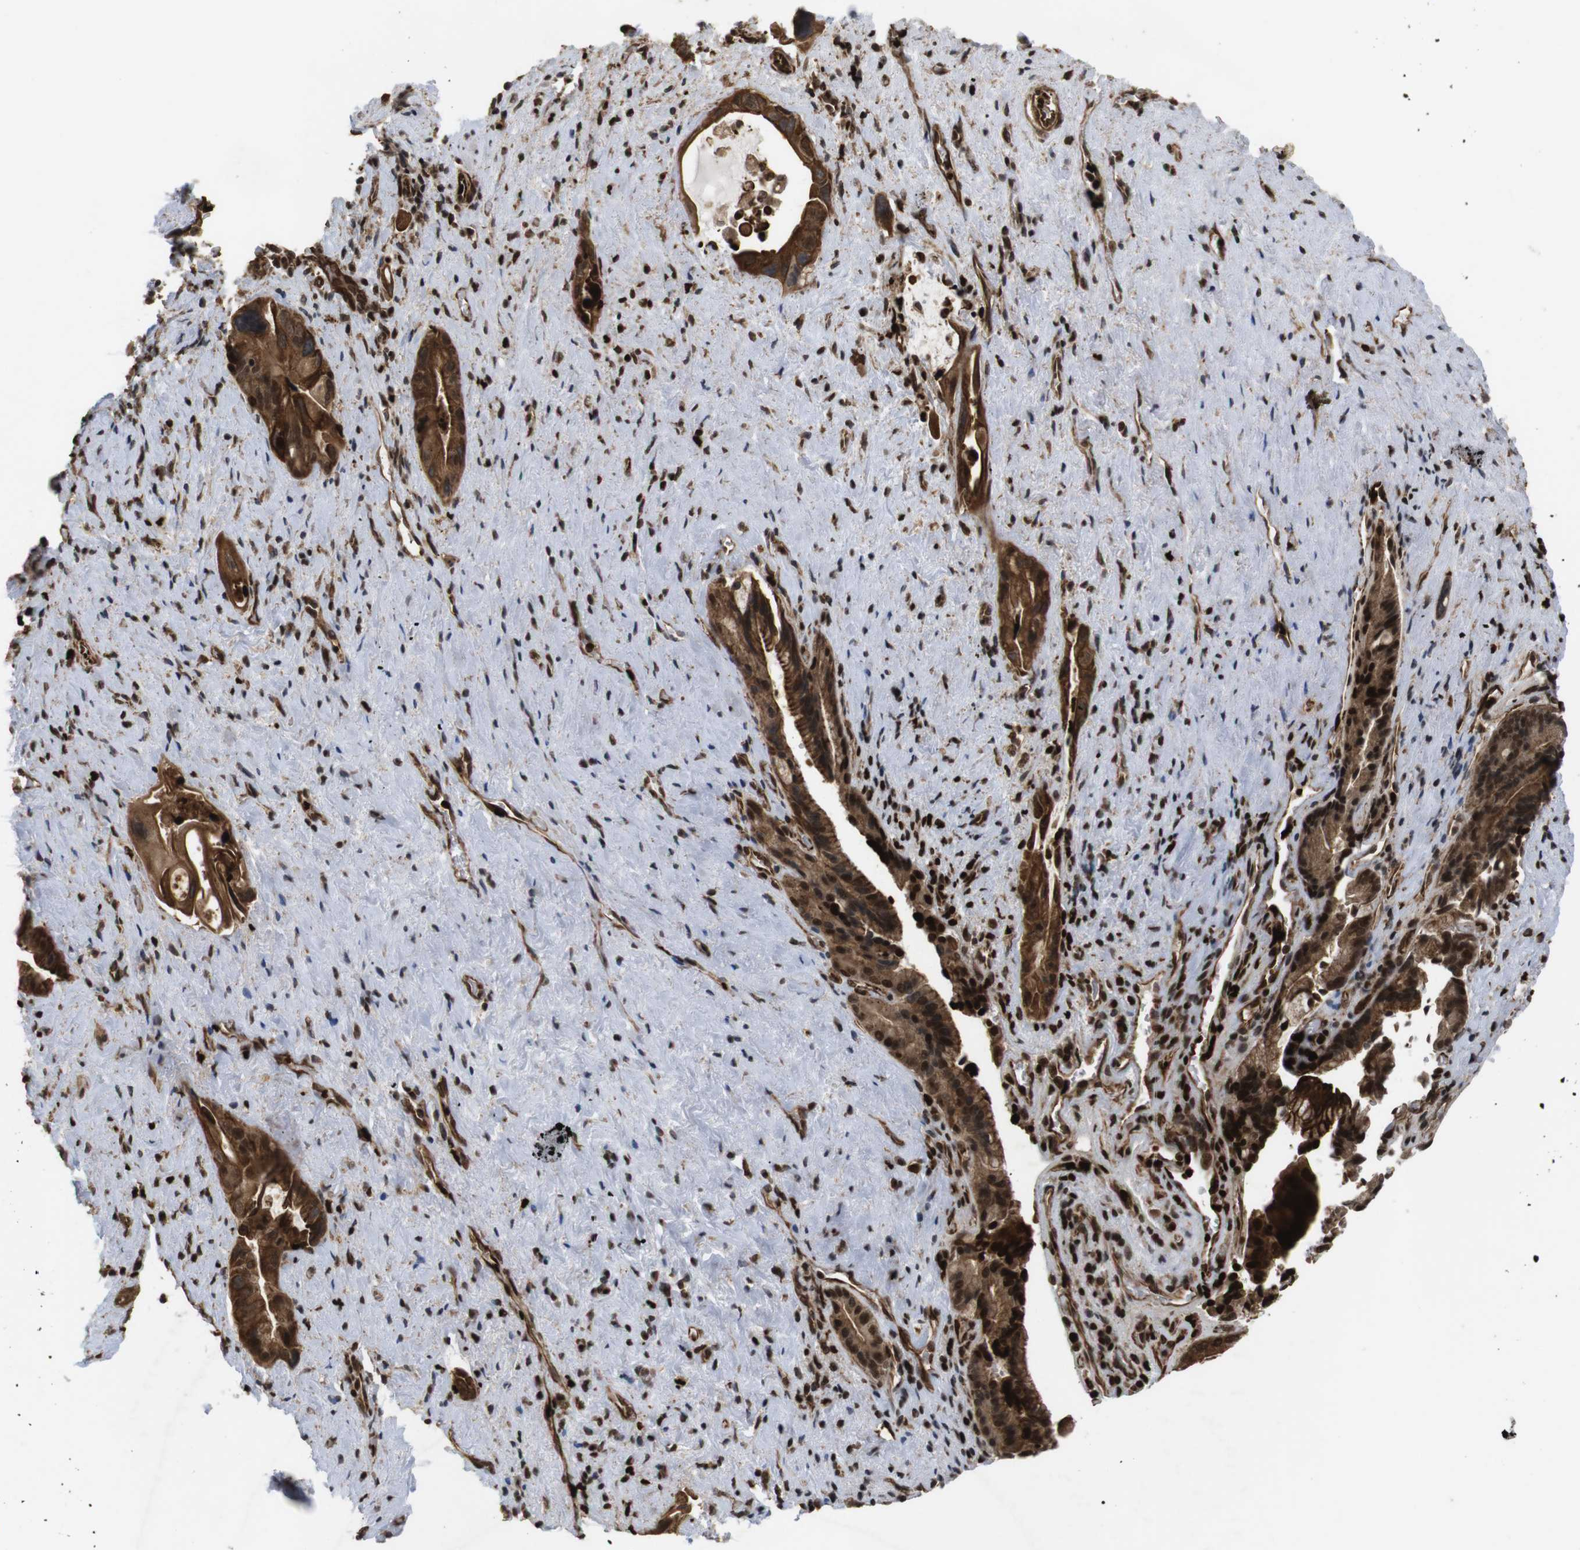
{"staining": {"intensity": "strong", "quantity": ">75%", "location": "cytoplasmic/membranous,nuclear"}, "tissue": "pancreatic cancer", "cell_type": "Tumor cells", "image_type": "cancer", "snomed": [{"axis": "morphology", "description": "Adenocarcinoma, NOS"}, {"axis": "topography", "description": "Pancreas"}], "caption": "Pancreatic cancer (adenocarcinoma) stained with a protein marker displays strong staining in tumor cells.", "gene": "SP2", "patient": {"sex": "male", "age": 77}}